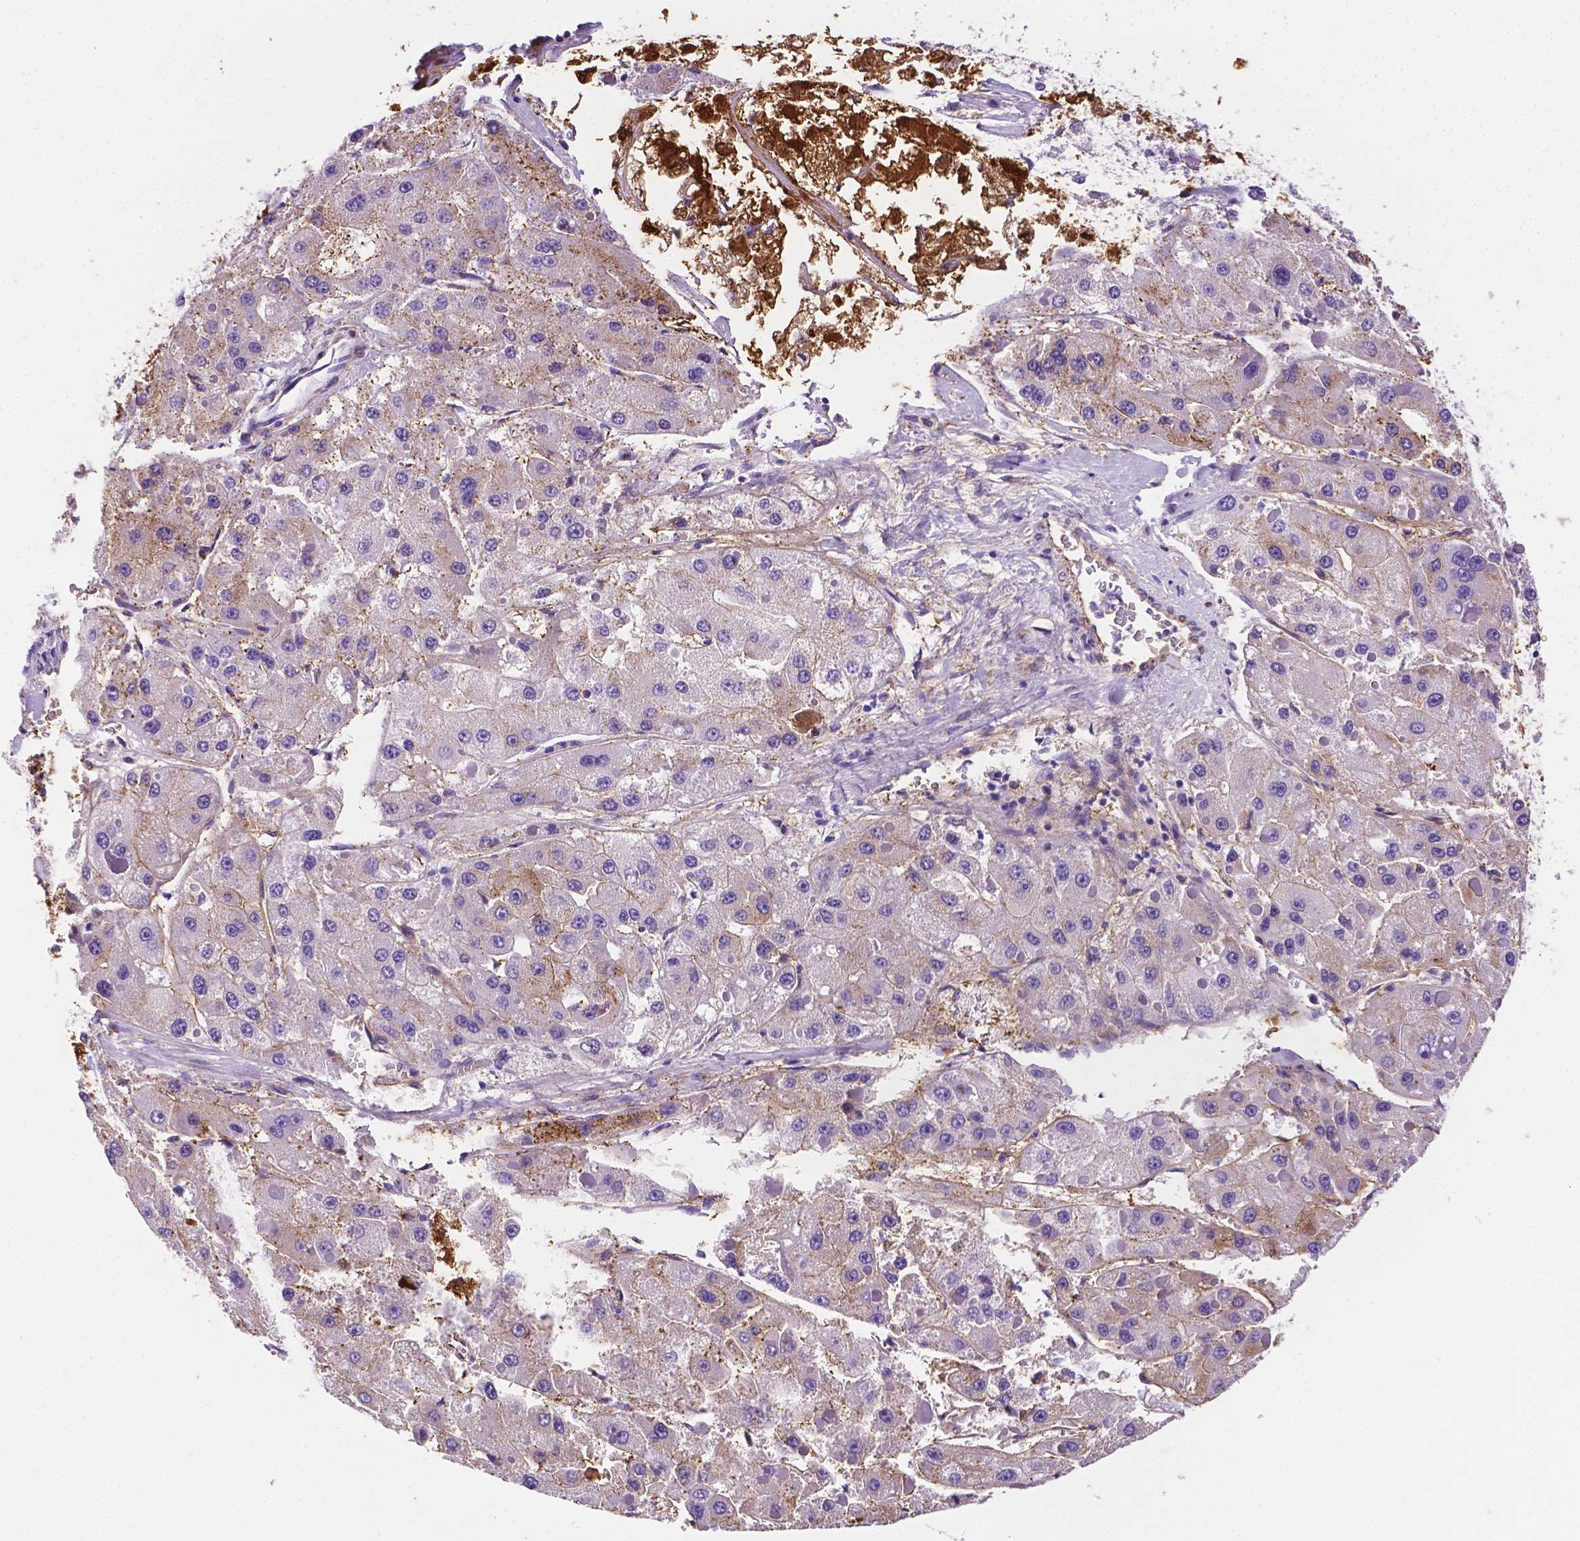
{"staining": {"intensity": "moderate", "quantity": "<25%", "location": "cytoplasmic/membranous"}, "tissue": "liver cancer", "cell_type": "Tumor cells", "image_type": "cancer", "snomed": [{"axis": "morphology", "description": "Carcinoma, Hepatocellular, NOS"}, {"axis": "topography", "description": "Liver"}], "caption": "About <25% of tumor cells in human liver cancer exhibit moderate cytoplasmic/membranous protein staining as visualized by brown immunohistochemical staining.", "gene": "APOE", "patient": {"sex": "female", "age": 73}}